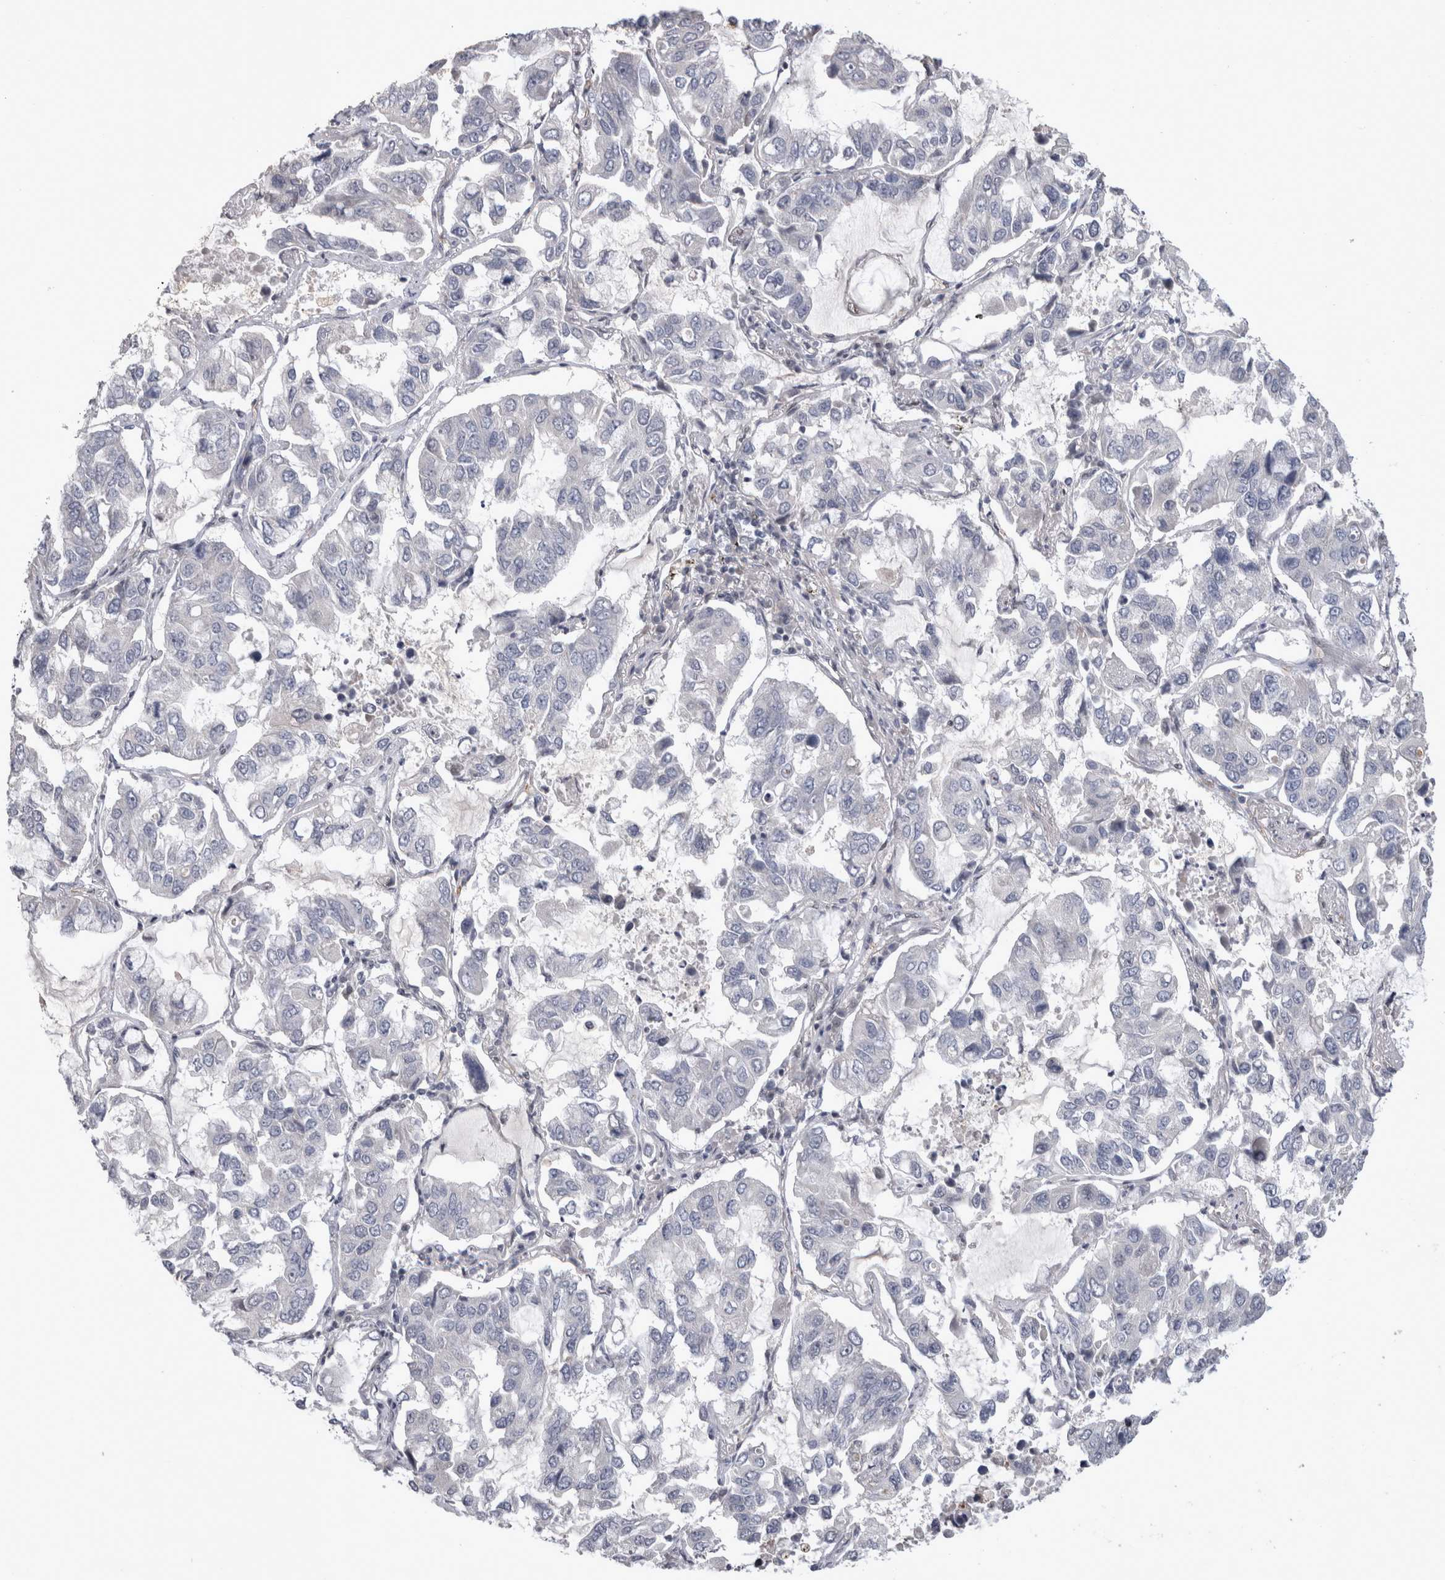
{"staining": {"intensity": "negative", "quantity": "none", "location": "none"}, "tissue": "lung cancer", "cell_type": "Tumor cells", "image_type": "cancer", "snomed": [{"axis": "morphology", "description": "Adenocarcinoma, NOS"}, {"axis": "topography", "description": "Lung"}], "caption": "Micrograph shows no significant protein expression in tumor cells of adenocarcinoma (lung). (DAB (3,3'-diaminobenzidine) immunohistochemistry, high magnification).", "gene": "IFI44", "patient": {"sex": "male", "age": 64}}